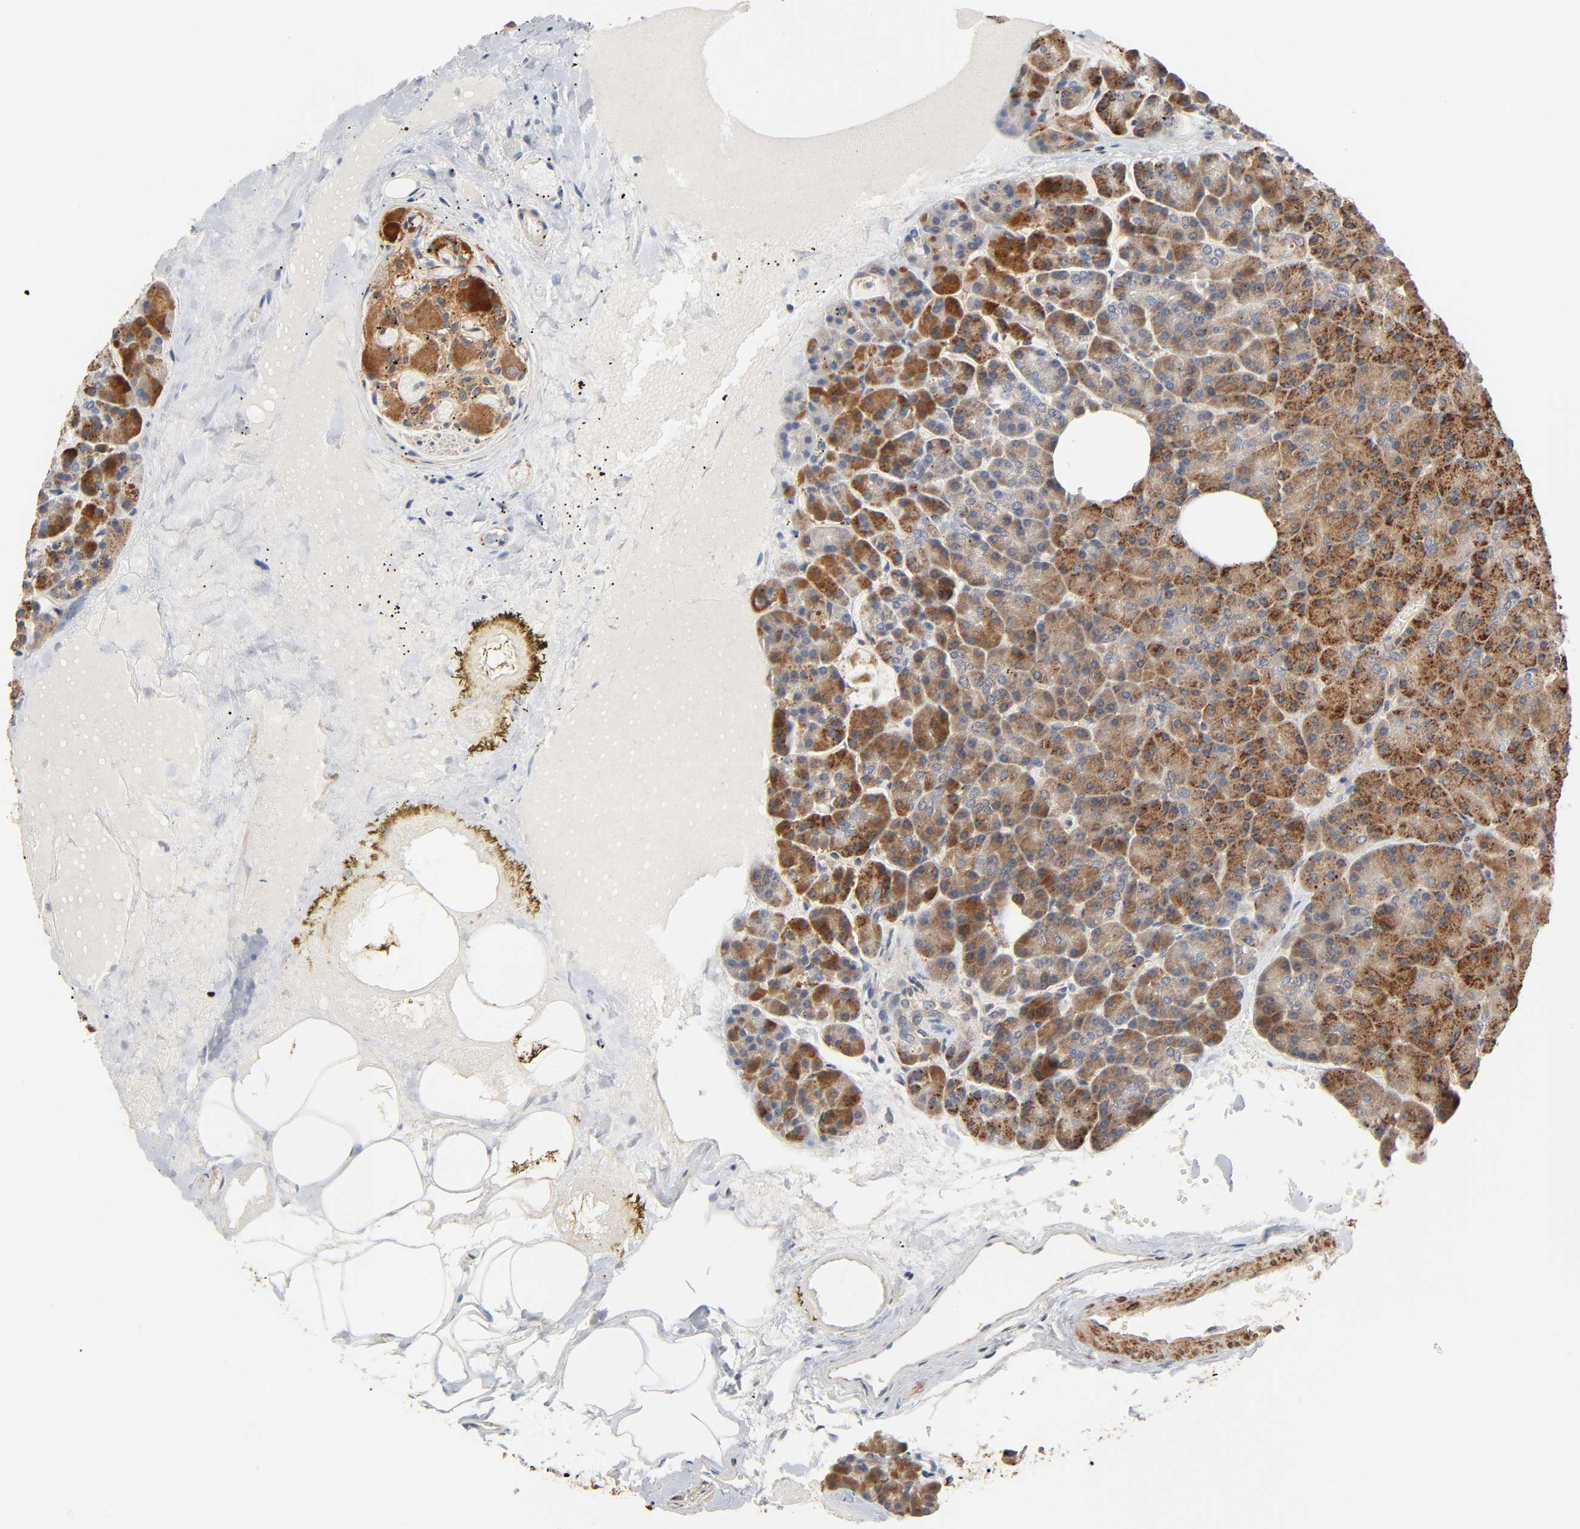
{"staining": {"intensity": "moderate", "quantity": ">75%", "location": "cytoplasmic/membranous"}, "tissue": "pancreas", "cell_type": "Exocrine glandular cells", "image_type": "normal", "snomed": [{"axis": "morphology", "description": "Normal tissue, NOS"}, {"axis": "topography", "description": "Pancreas"}], "caption": "Pancreas stained with DAB immunohistochemistry (IHC) displays medium levels of moderate cytoplasmic/membranous staining in about >75% of exocrine glandular cells. Nuclei are stained in blue.", "gene": "NEMF", "patient": {"sex": "female", "age": 35}}